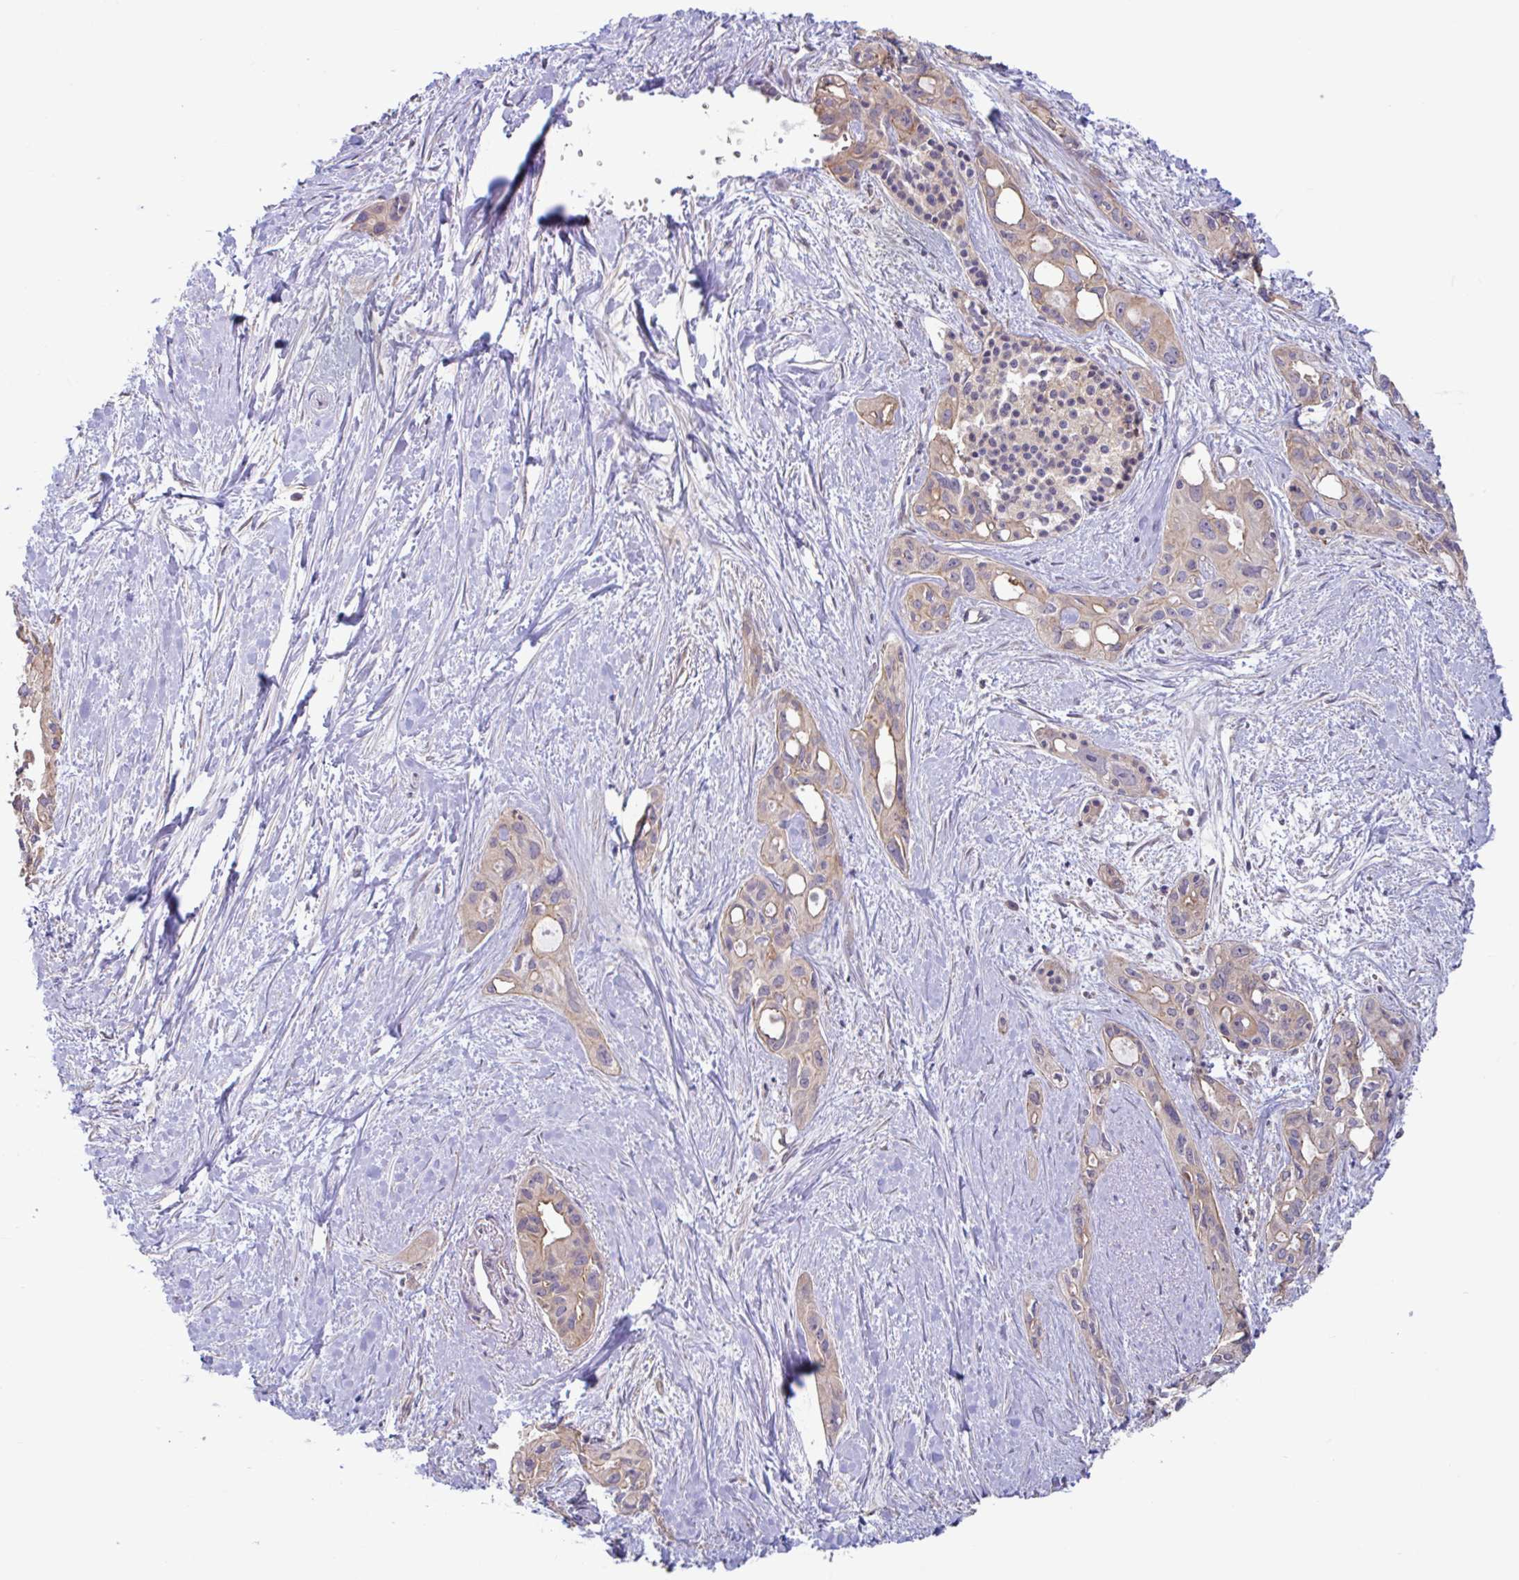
{"staining": {"intensity": "weak", "quantity": "25%-75%", "location": "cytoplasmic/membranous"}, "tissue": "pancreatic cancer", "cell_type": "Tumor cells", "image_type": "cancer", "snomed": [{"axis": "morphology", "description": "Adenocarcinoma, NOS"}, {"axis": "topography", "description": "Pancreas"}], "caption": "Immunohistochemistry micrograph of neoplastic tissue: pancreatic cancer (adenocarcinoma) stained using IHC shows low levels of weak protein expression localized specifically in the cytoplasmic/membranous of tumor cells, appearing as a cytoplasmic/membranous brown color.", "gene": "PLCD4", "patient": {"sex": "female", "age": 50}}